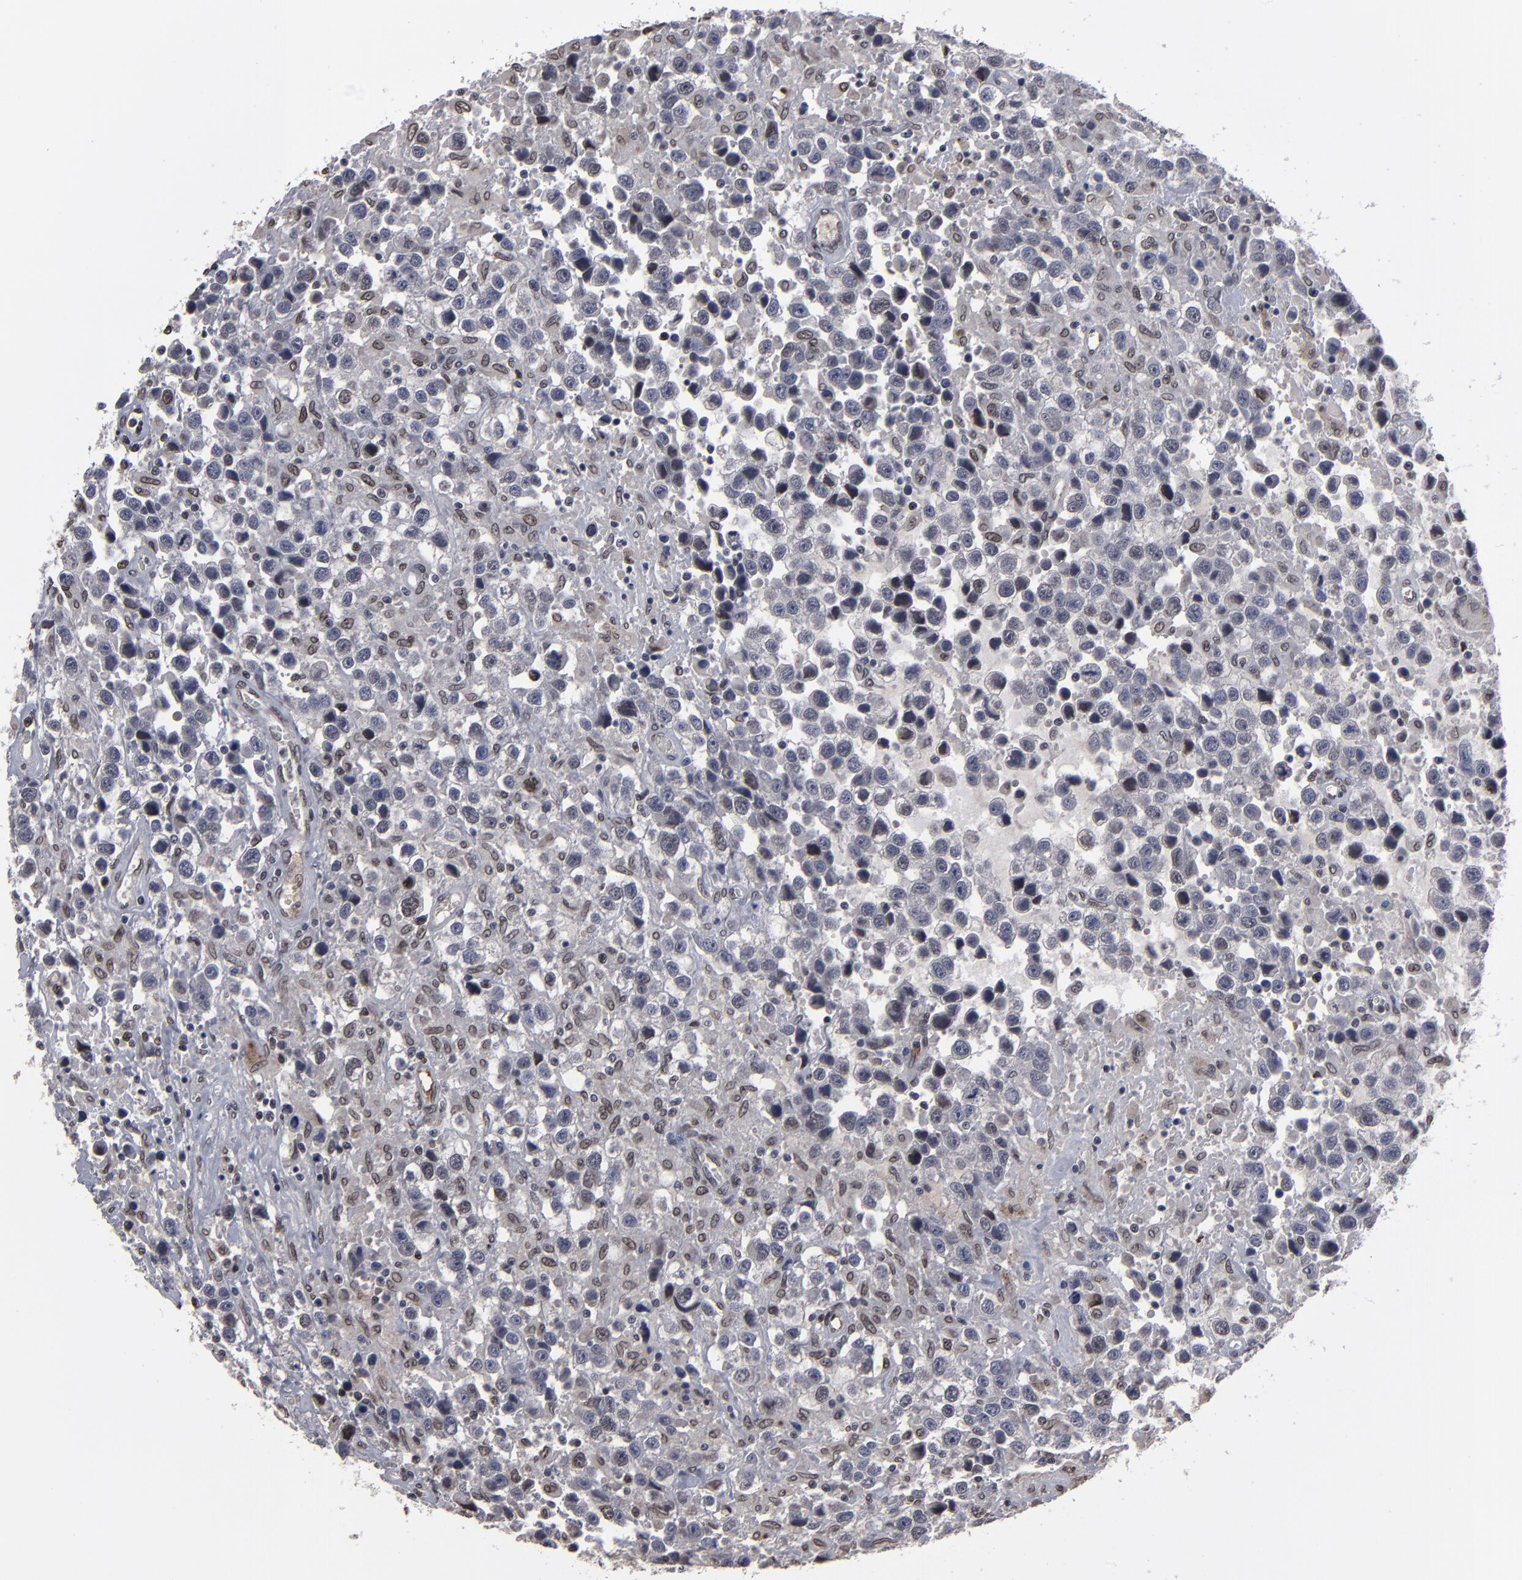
{"staining": {"intensity": "moderate", "quantity": "<25%", "location": "nuclear"}, "tissue": "testis cancer", "cell_type": "Tumor cells", "image_type": "cancer", "snomed": [{"axis": "morphology", "description": "Seminoma, NOS"}, {"axis": "topography", "description": "Testis"}], "caption": "Protein expression analysis of testis cancer reveals moderate nuclear staining in about <25% of tumor cells. (DAB IHC, brown staining for protein, blue staining for nuclei).", "gene": "BAZ1A", "patient": {"sex": "male", "age": 43}}